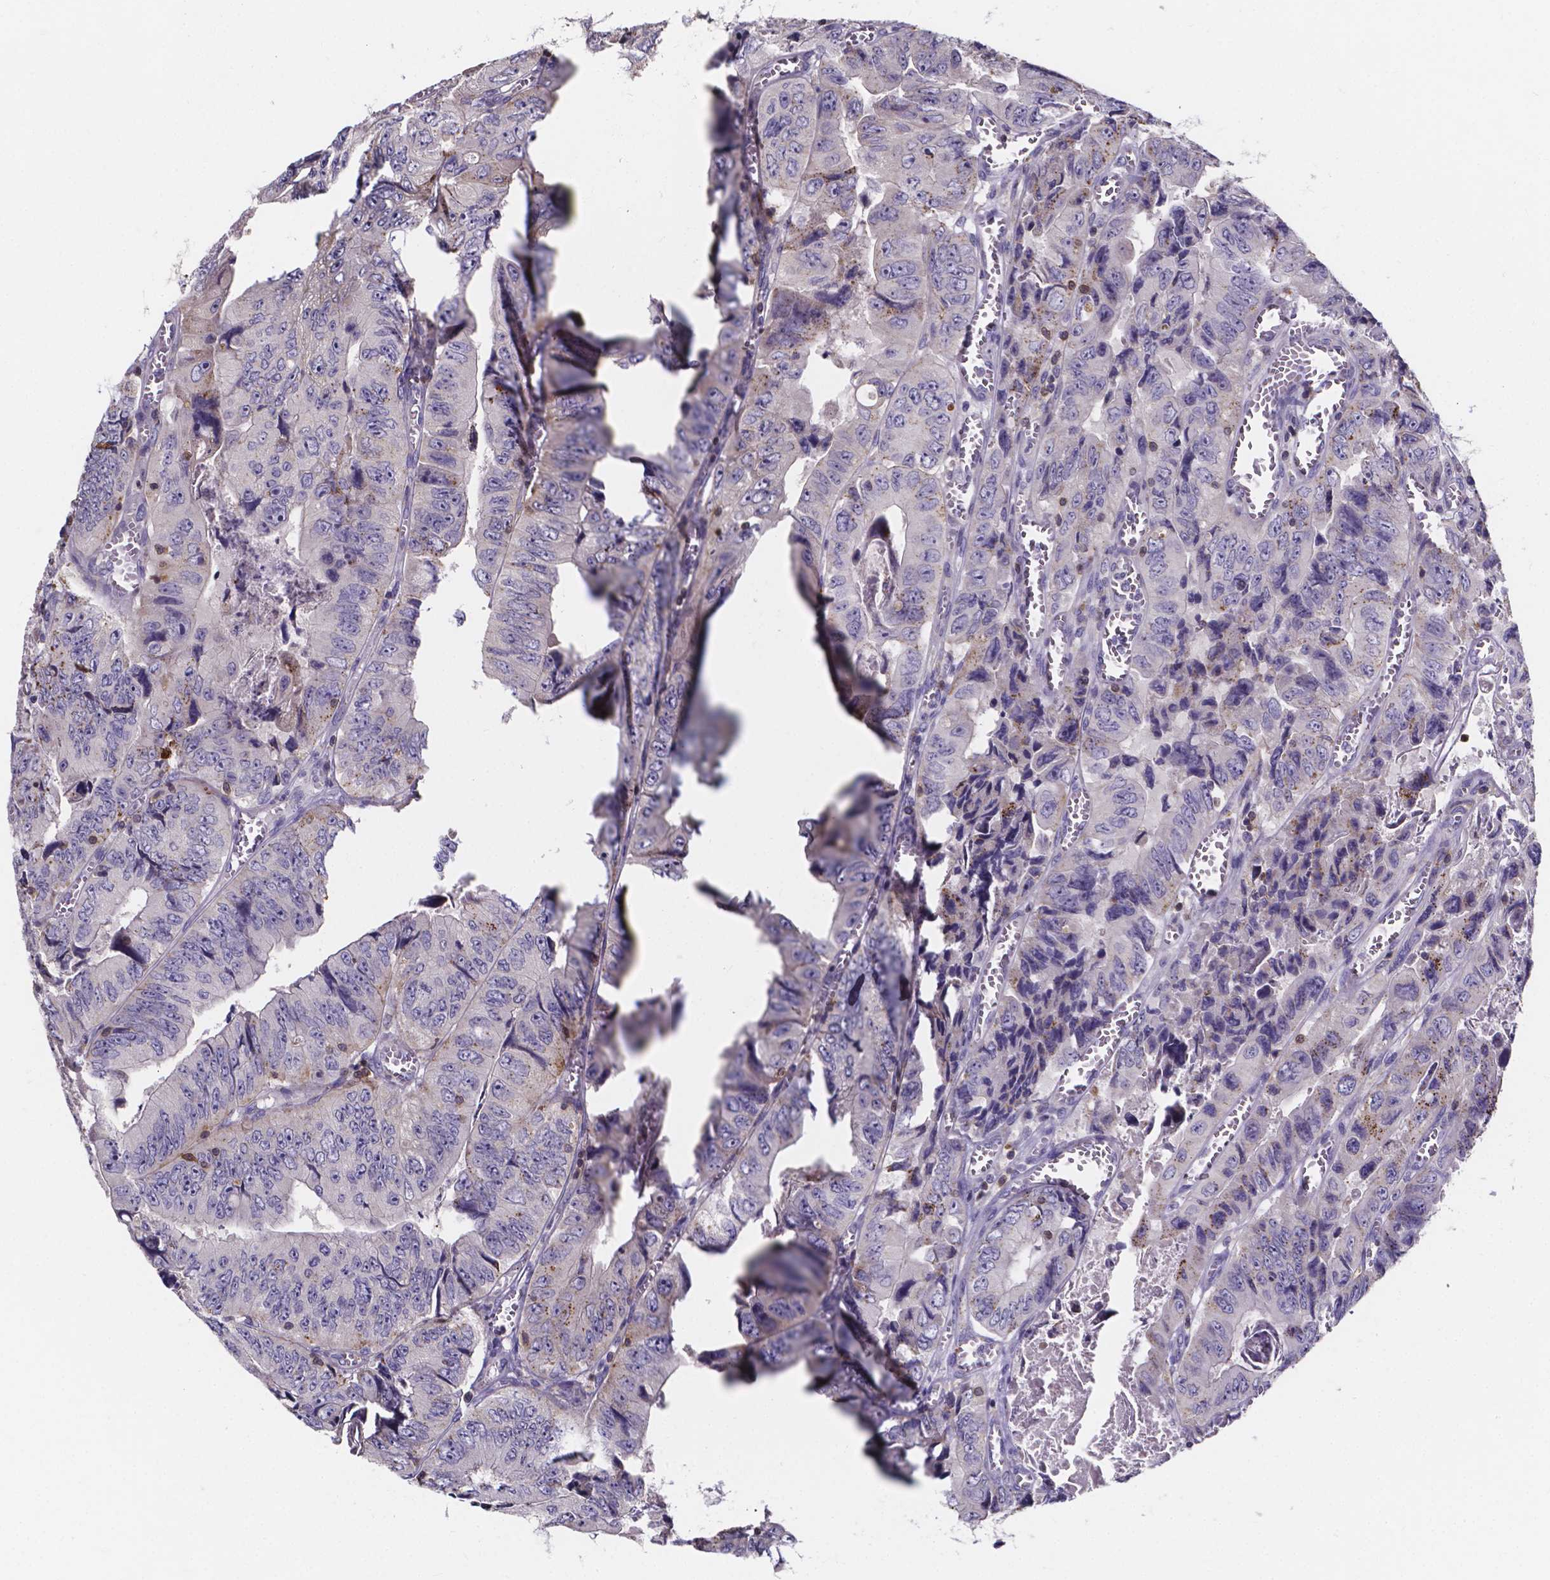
{"staining": {"intensity": "moderate", "quantity": "<25%", "location": "cytoplasmic/membranous"}, "tissue": "colorectal cancer", "cell_type": "Tumor cells", "image_type": "cancer", "snomed": [{"axis": "morphology", "description": "Adenocarcinoma, NOS"}, {"axis": "topography", "description": "Colon"}], "caption": "This is an image of immunohistochemistry (IHC) staining of colorectal cancer (adenocarcinoma), which shows moderate staining in the cytoplasmic/membranous of tumor cells.", "gene": "THEMIS", "patient": {"sex": "female", "age": 84}}